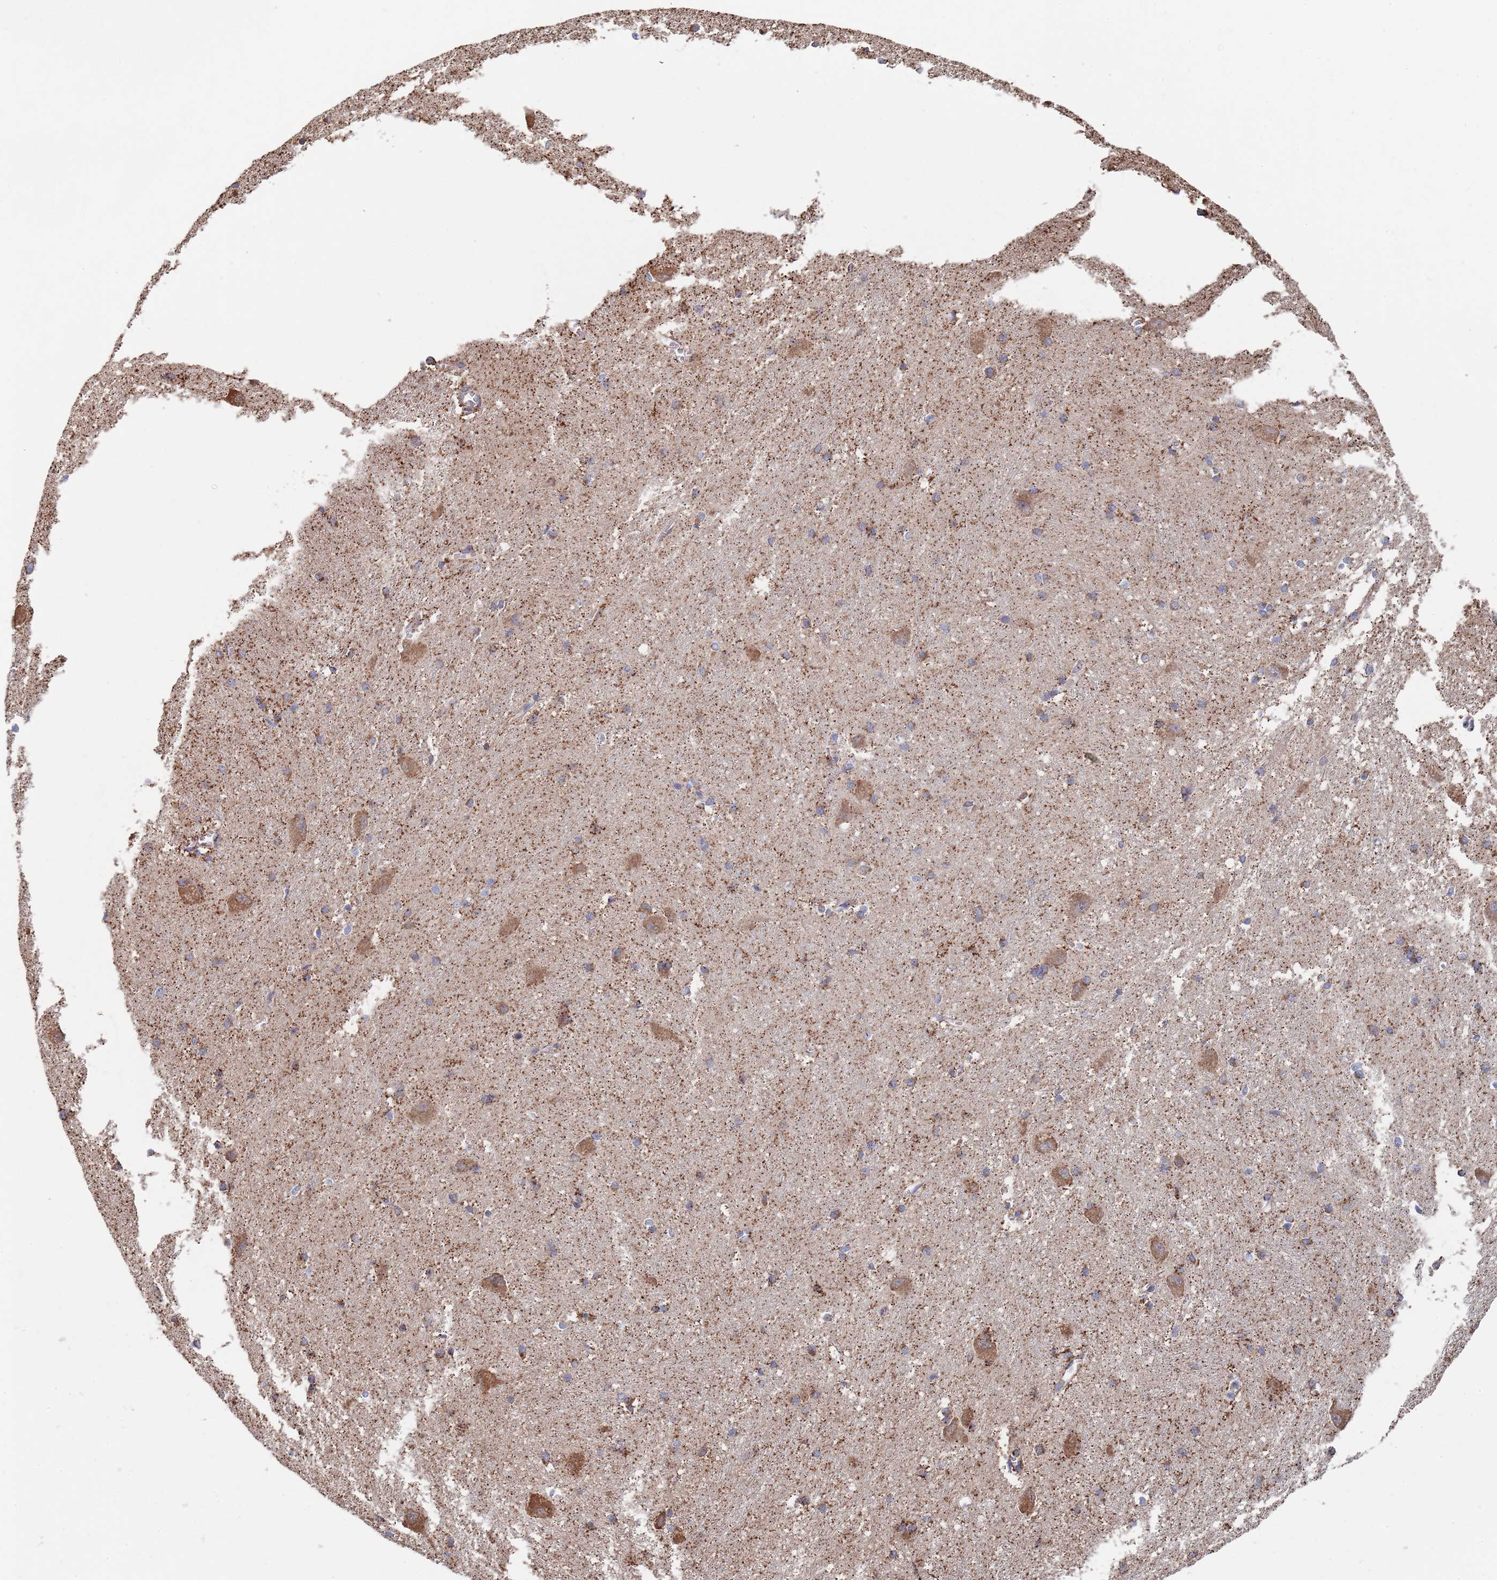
{"staining": {"intensity": "strong", "quantity": "25%-75%", "location": "cytoplasmic/membranous"}, "tissue": "caudate", "cell_type": "Glial cells", "image_type": "normal", "snomed": [{"axis": "morphology", "description": "Normal tissue, NOS"}, {"axis": "topography", "description": "Lateral ventricle wall"}], "caption": "A brown stain labels strong cytoplasmic/membranous positivity of a protein in glial cells of unremarkable caudate.", "gene": "PGP", "patient": {"sex": "male", "age": 37}}